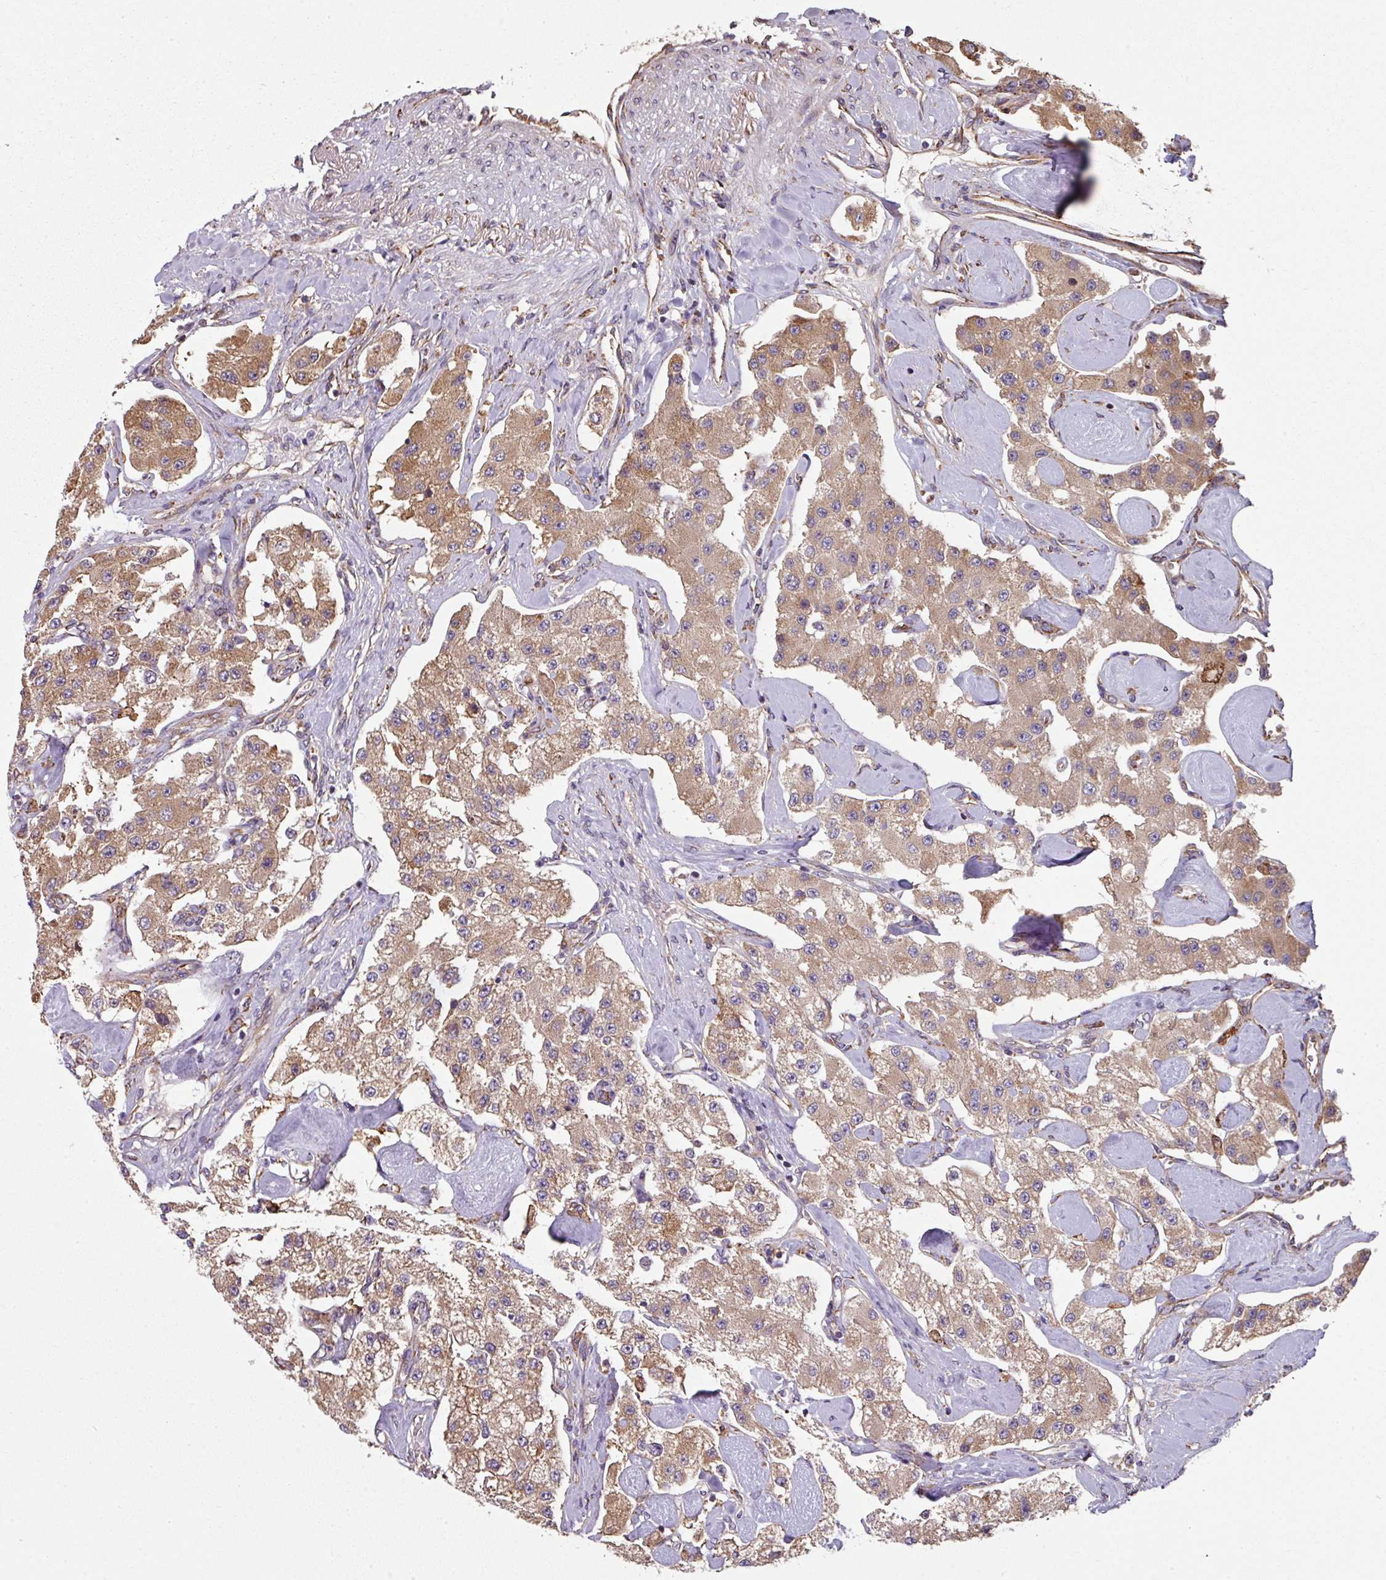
{"staining": {"intensity": "moderate", "quantity": ">75%", "location": "cytoplasmic/membranous"}, "tissue": "carcinoid", "cell_type": "Tumor cells", "image_type": "cancer", "snomed": [{"axis": "morphology", "description": "Carcinoid, malignant, NOS"}, {"axis": "topography", "description": "Pancreas"}], "caption": "Moderate cytoplasmic/membranous protein expression is appreciated in about >75% of tumor cells in carcinoid.", "gene": "FAT4", "patient": {"sex": "male", "age": 41}}